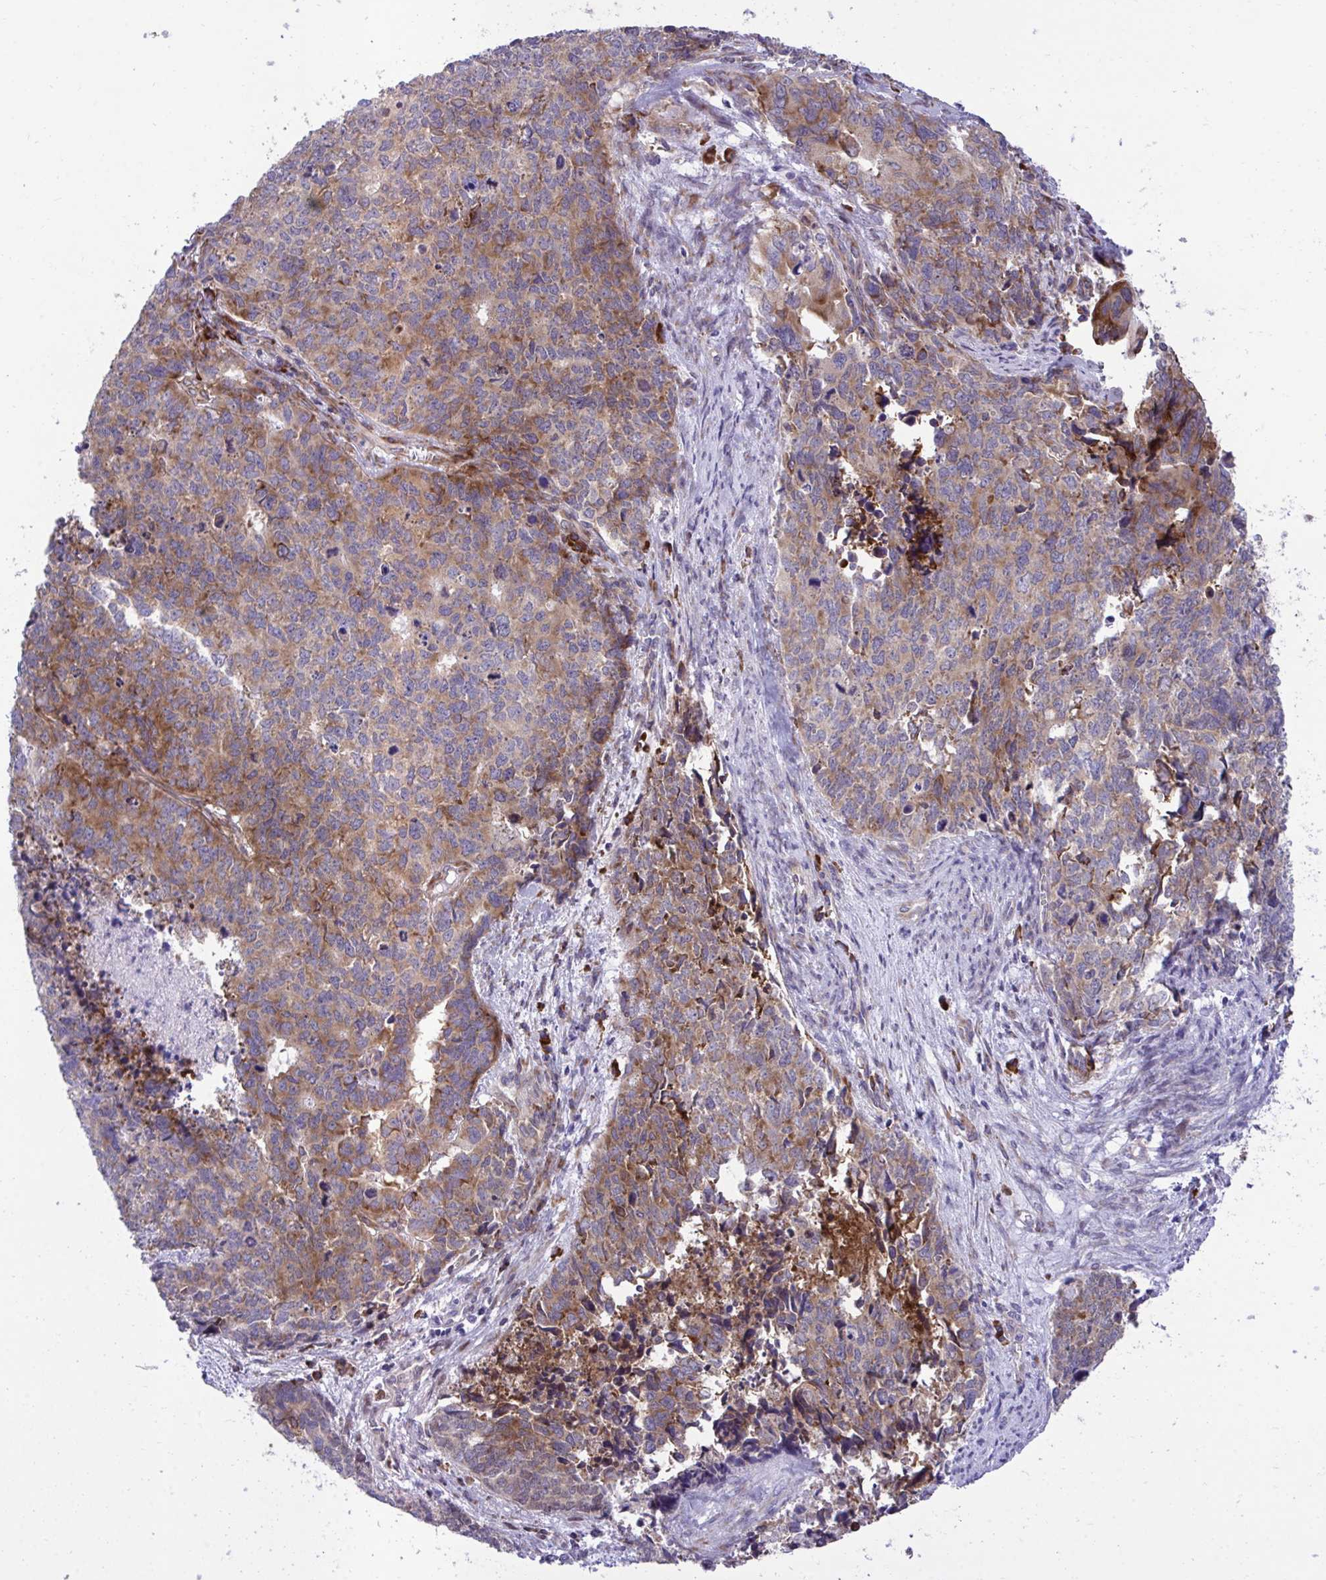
{"staining": {"intensity": "moderate", "quantity": ">75%", "location": "cytoplasmic/membranous"}, "tissue": "cervical cancer", "cell_type": "Tumor cells", "image_type": "cancer", "snomed": [{"axis": "morphology", "description": "Adenocarcinoma, NOS"}, {"axis": "topography", "description": "Cervix"}], "caption": "There is medium levels of moderate cytoplasmic/membranous expression in tumor cells of cervical adenocarcinoma, as demonstrated by immunohistochemical staining (brown color).", "gene": "RPS15", "patient": {"sex": "female", "age": 63}}